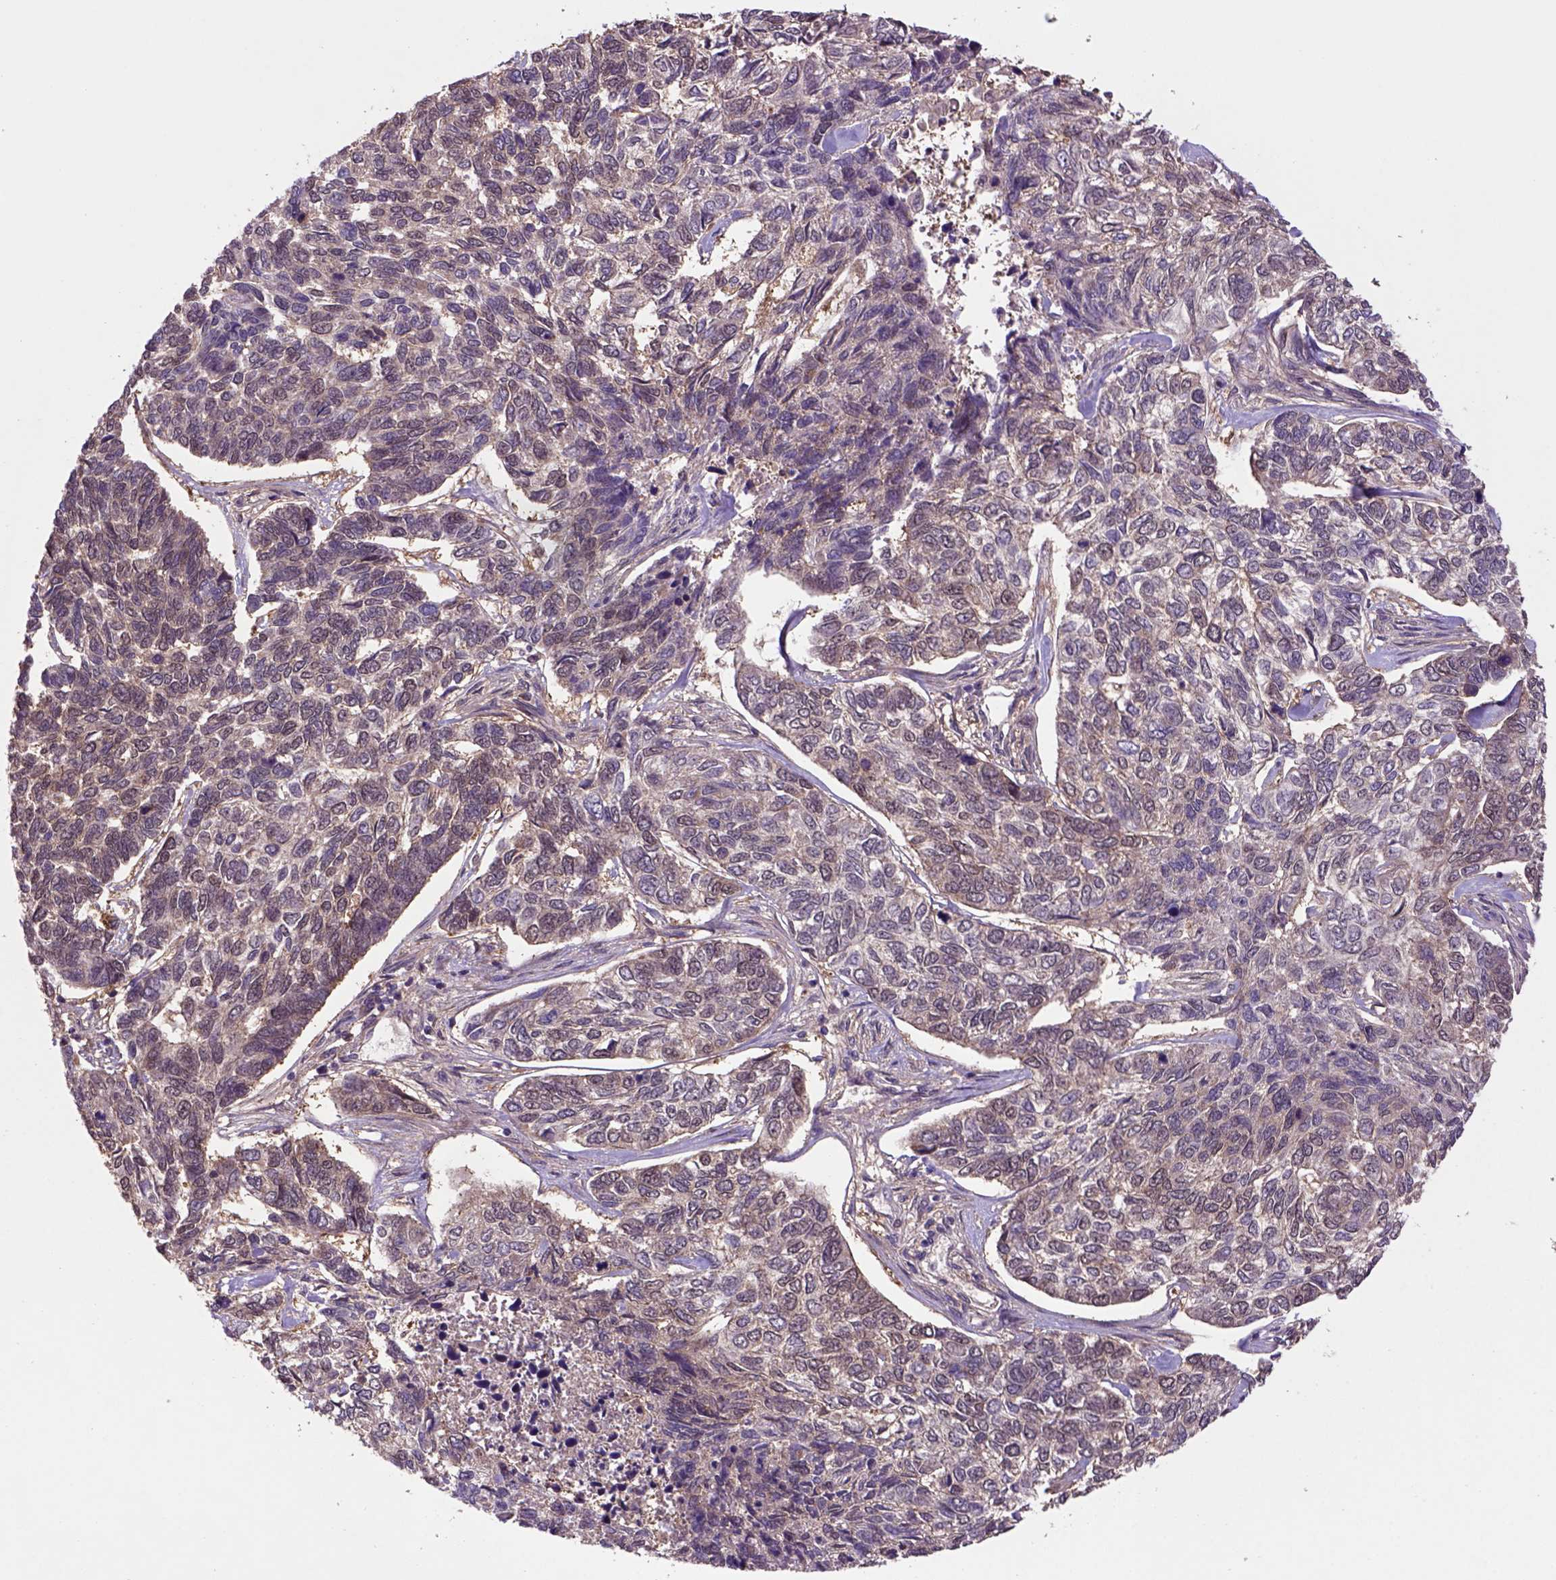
{"staining": {"intensity": "weak", "quantity": "25%-75%", "location": "cytoplasmic/membranous"}, "tissue": "skin cancer", "cell_type": "Tumor cells", "image_type": "cancer", "snomed": [{"axis": "morphology", "description": "Basal cell carcinoma"}, {"axis": "topography", "description": "Skin"}], "caption": "Tumor cells display weak cytoplasmic/membranous expression in approximately 25%-75% of cells in skin cancer (basal cell carcinoma). (DAB (3,3'-diaminobenzidine) IHC with brightfield microscopy, high magnification).", "gene": "HSPBP1", "patient": {"sex": "female", "age": 65}}